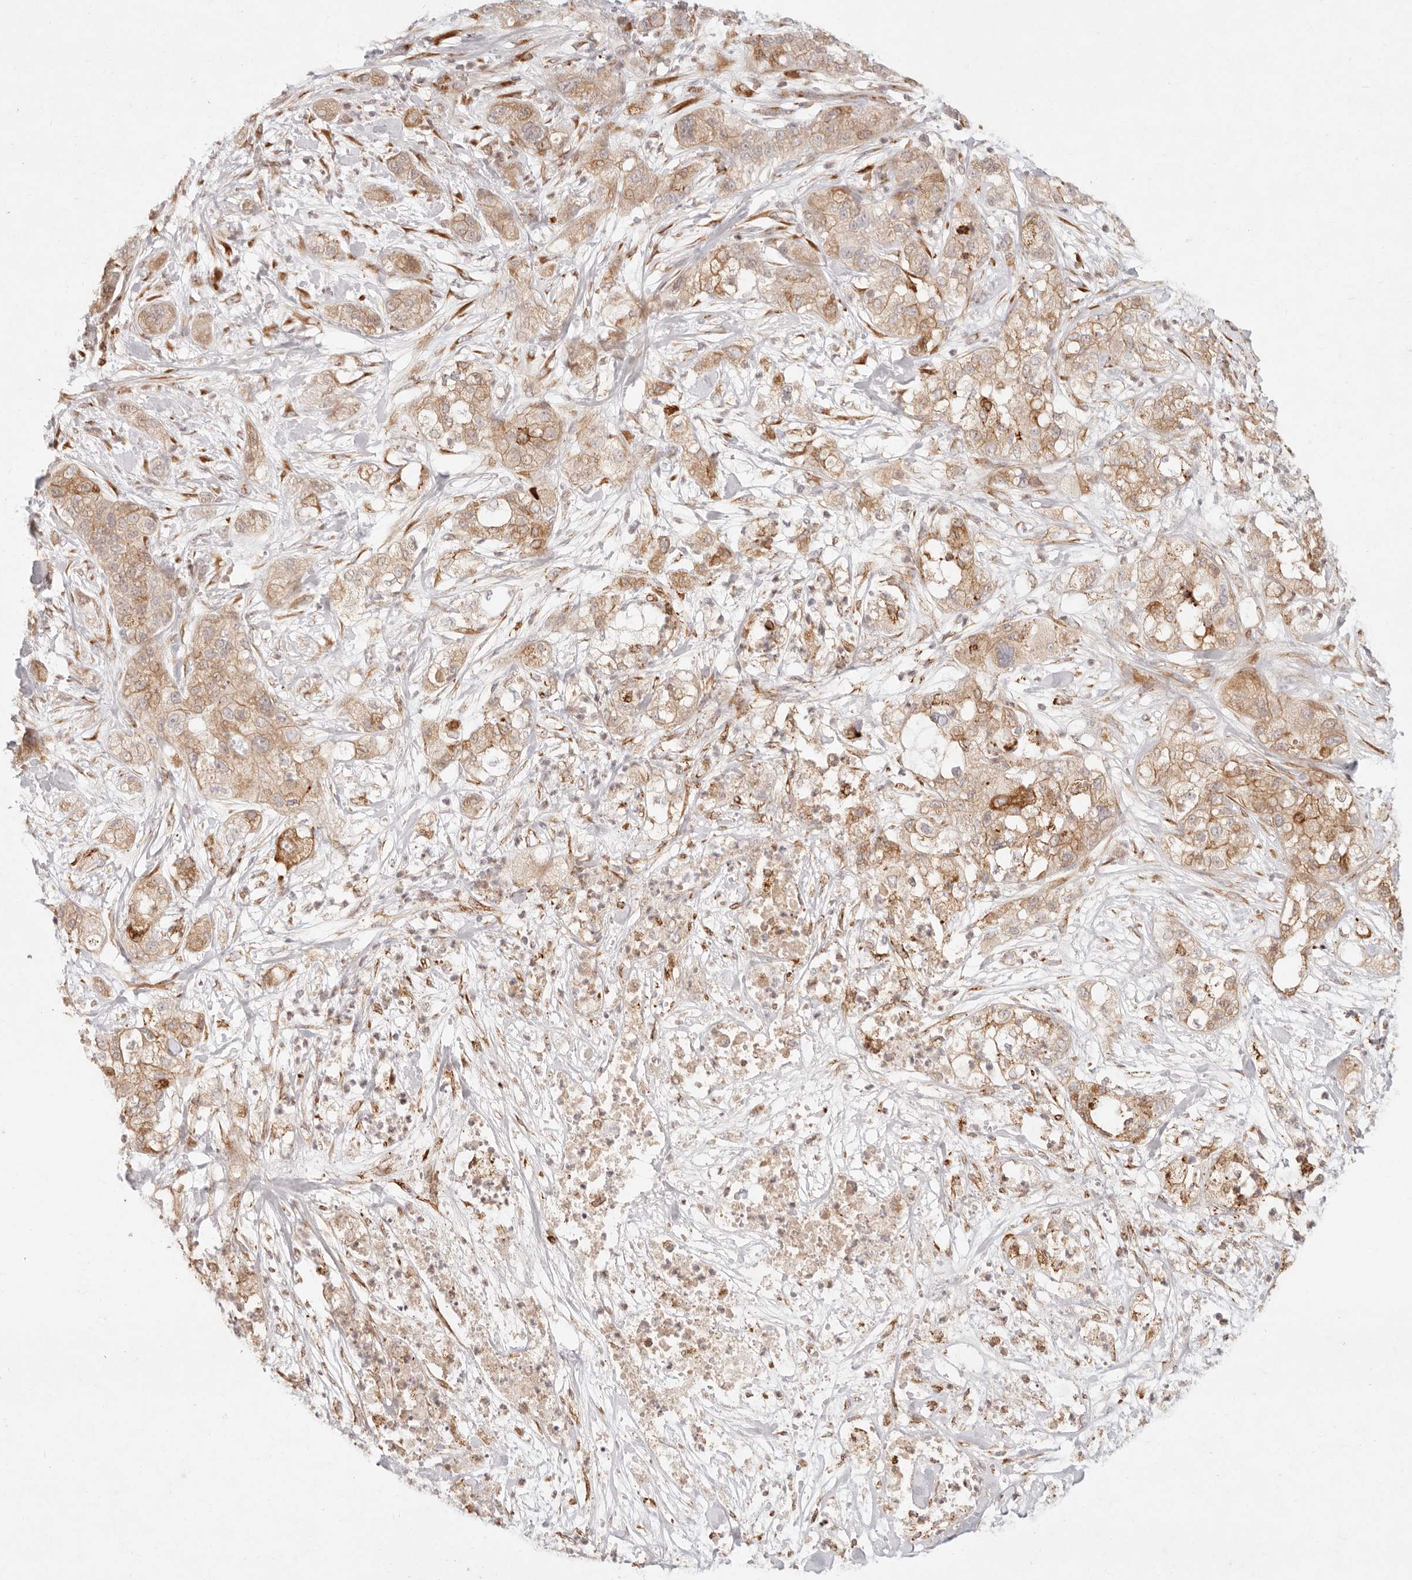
{"staining": {"intensity": "moderate", "quantity": ">75%", "location": "cytoplasmic/membranous"}, "tissue": "pancreatic cancer", "cell_type": "Tumor cells", "image_type": "cancer", "snomed": [{"axis": "morphology", "description": "Adenocarcinoma, NOS"}, {"axis": "topography", "description": "Pancreas"}], "caption": "Immunohistochemical staining of adenocarcinoma (pancreatic) shows medium levels of moderate cytoplasmic/membranous protein positivity in about >75% of tumor cells.", "gene": "C1orf127", "patient": {"sex": "female", "age": 78}}